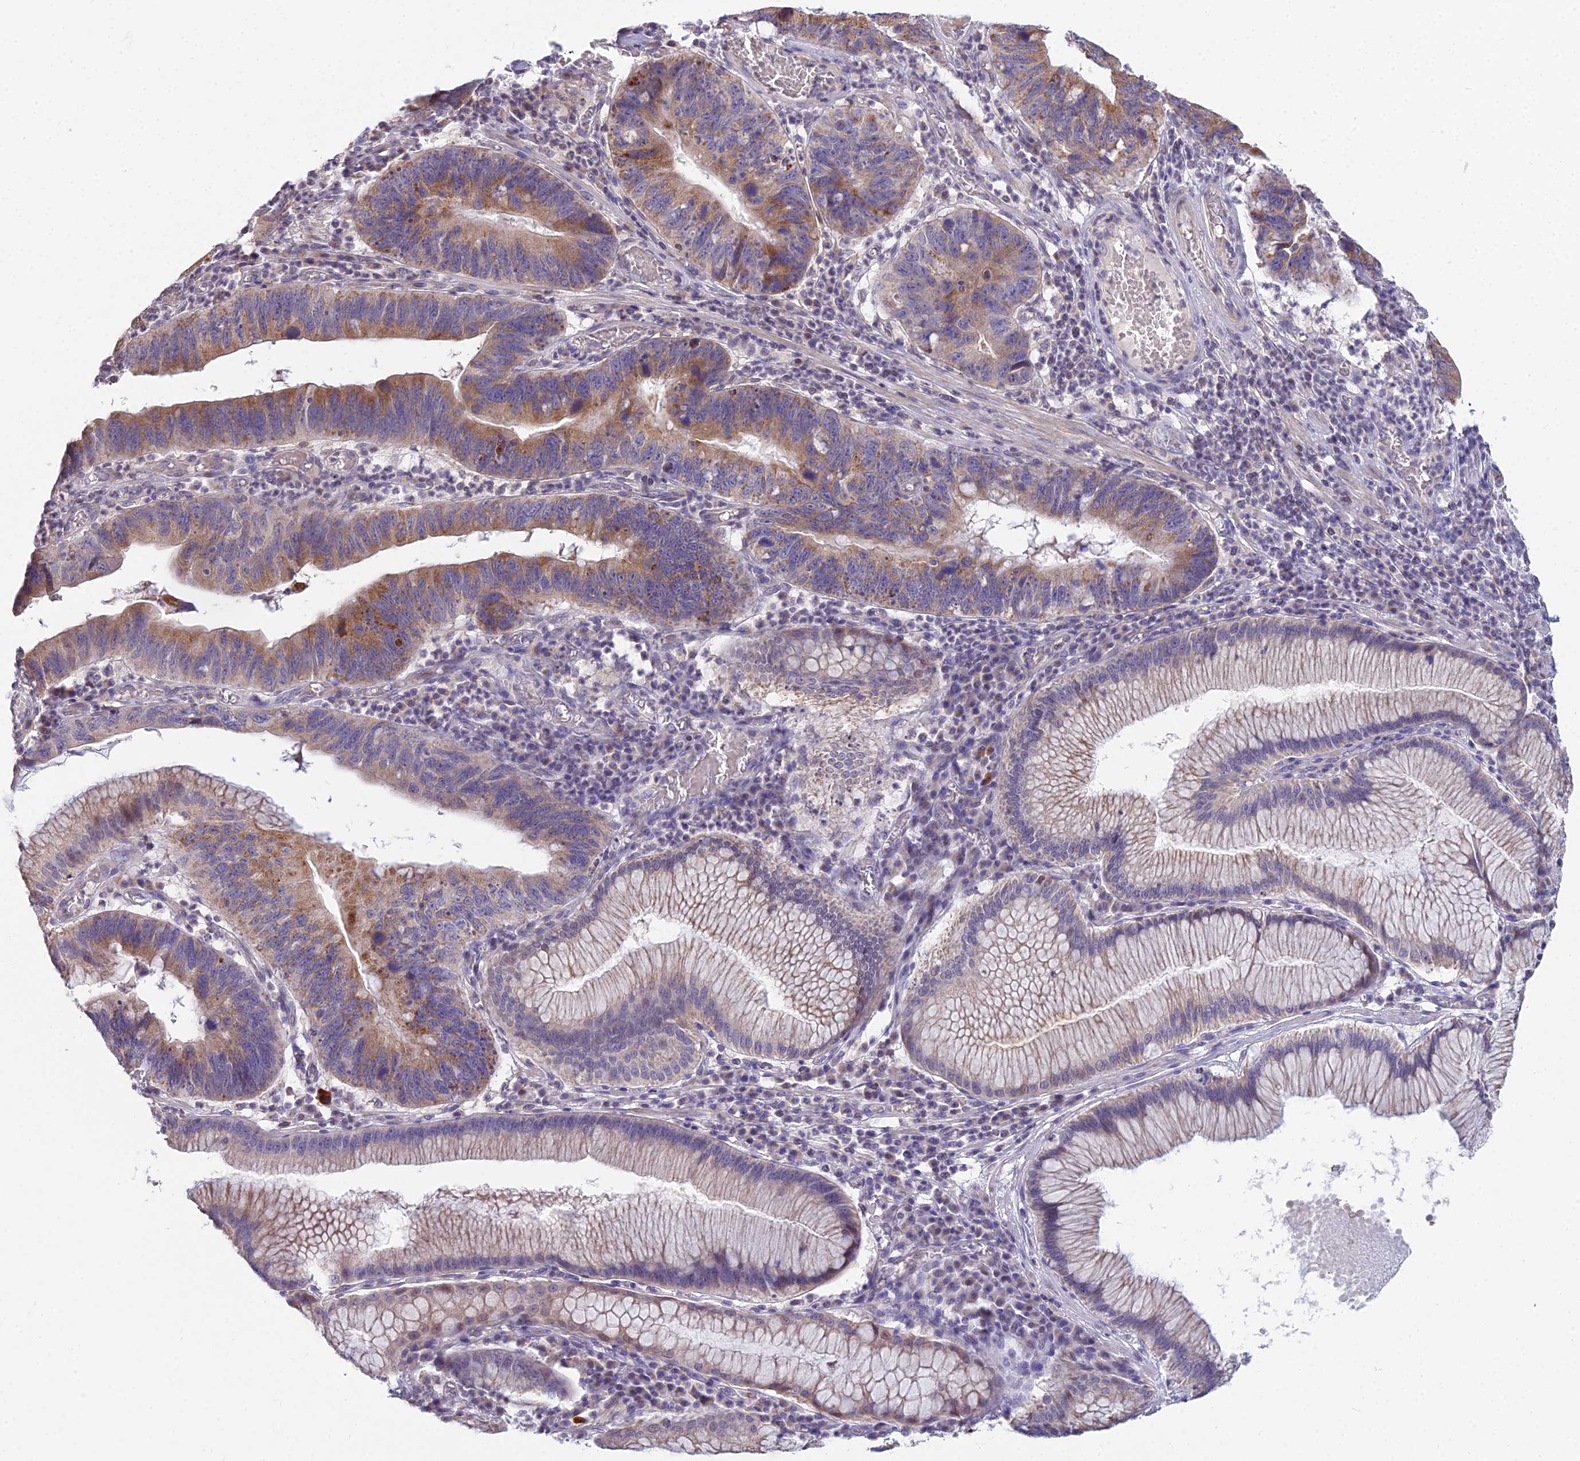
{"staining": {"intensity": "moderate", "quantity": "25%-75%", "location": "cytoplasmic/membranous"}, "tissue": "stomach cancer", "cell_type": "Tumor cells", "image_type": "cancer", "snomed": [{"axis": "morphology", "description": "Adenocarcinoma, NOS"}, {"axis": "topography", "description": "Stomach"}], "caption": "Stomach cancer (adenocarcinoma) stained with DAB (3,3'-diaminobenzidine) immunohistochemistry (IHC) exhibits medium levels of moderate cytoplasmic/membranous staining in about 25%-75% of tumor cells.", "gene": "CFAP206", "patient": {"sex": "male", "age": 59}}